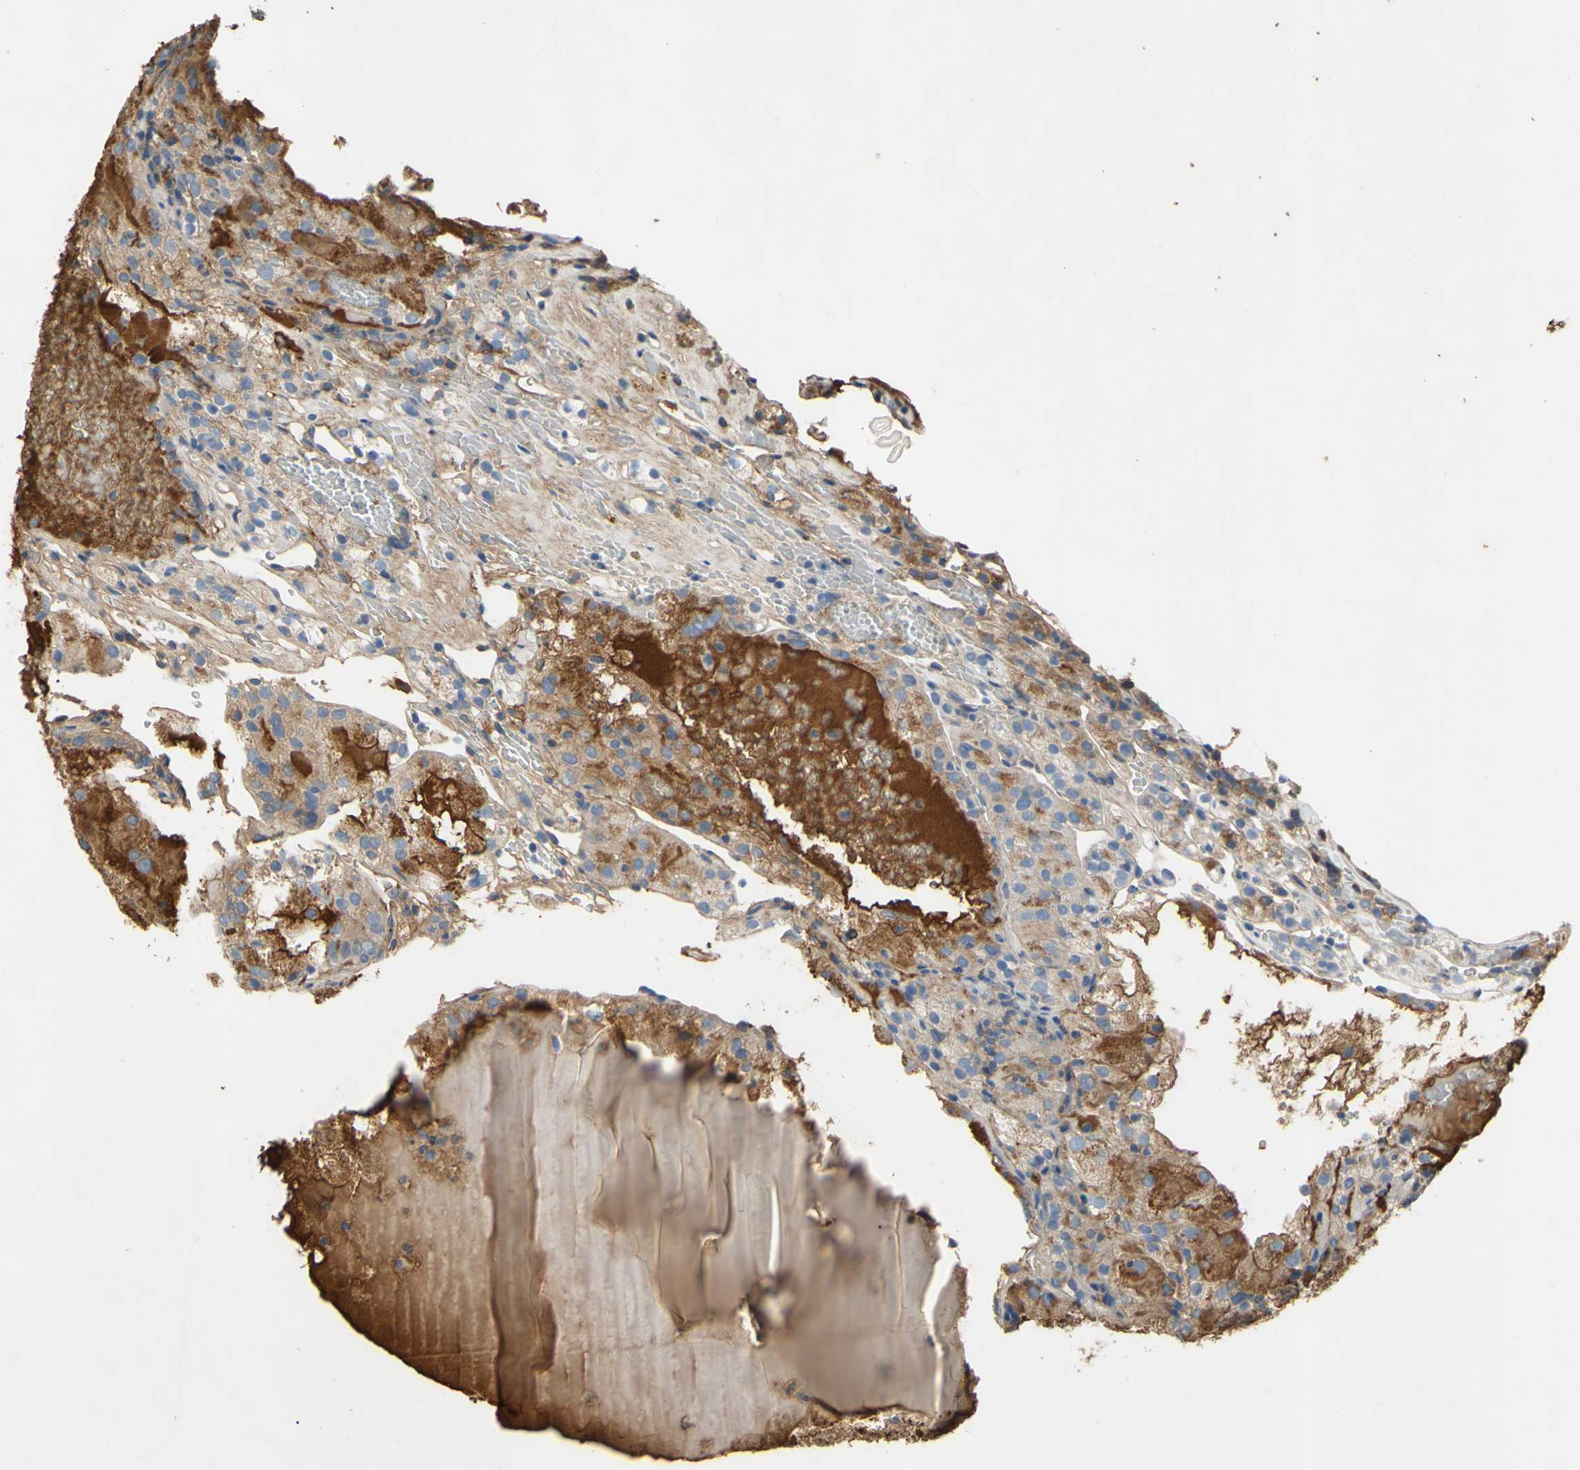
{"staining": {"intensity": "moderate", "quantity": ">75%", "location": "cytoplasmic/membranous"}, "tissue": "renal cancer", "cell_type": "Tumor cells", "image_type": "cancer", "snomed": [{"axis": "morphology", "description": "Normal tissue, NOS"}, {"axis": "morphology", "description": "Adenocarcinoma, NOS"}, {"axis": "topography", "description": "Kidney"}], "caption": "Immunohistochemical staining of adenocarcinoma (renal) displays moderate cytoplasmic/membranous protein positivity in about >75% of tumor cells.", "gene": "TIMP2", "patient": {"sex": "male", "age": 61}}